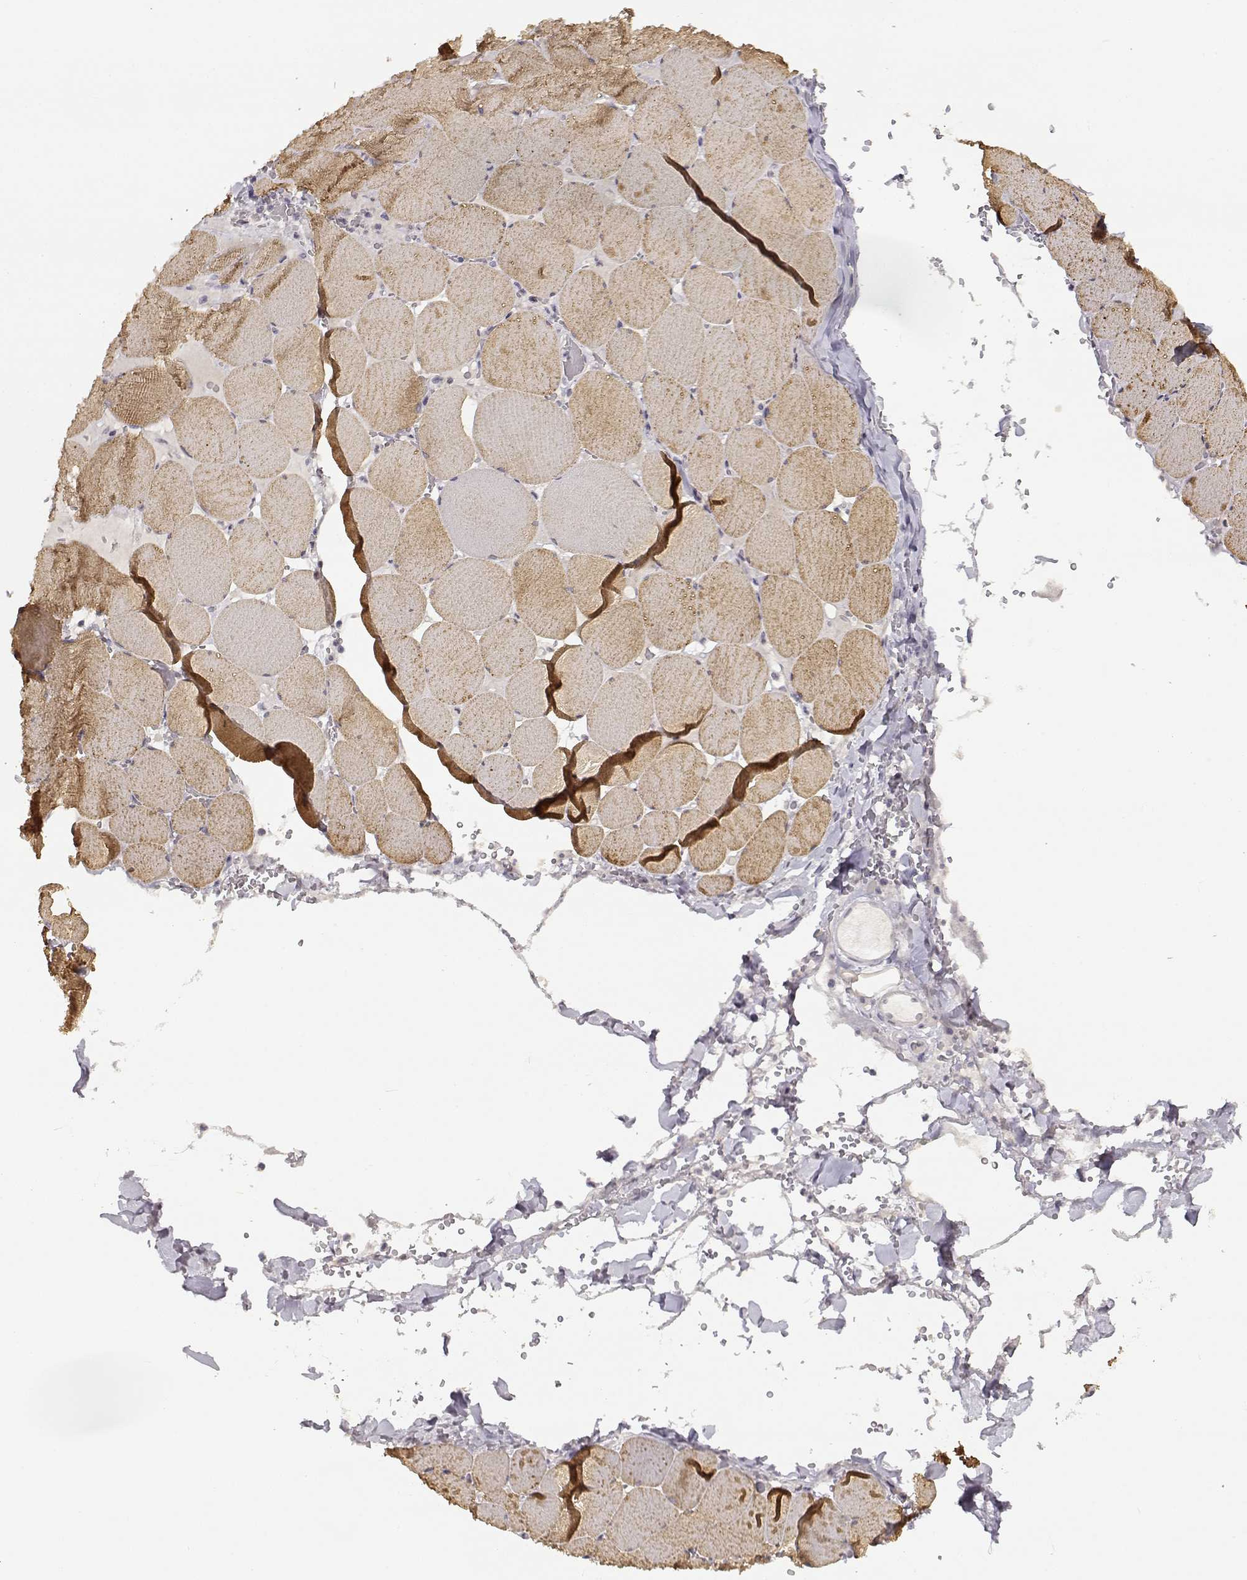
{"staining": {"intensity": "weak", "quantity": ">75%", "location": "cytoplasmic/membranous"}, "tissue": "skeletal muscle", "cell_type": "Myocytes", "image_type": "normal", "snomed": [{"axis": "morphology", "description": "Normal tissue, NOS"}, {"axis": "morphology", "description": "Malignant melanoma, Metastatic site"}, {"axis": "topography", "description": "Skeletal muscle"}], "caption": "Protein expression by IHC reveals weak cytoplasmic/membranous positivity in about >75% of myocytes in normal skeletal muscle.", "gene": "RHOXF2", "patient": {"sex": "male", "age": 50}}